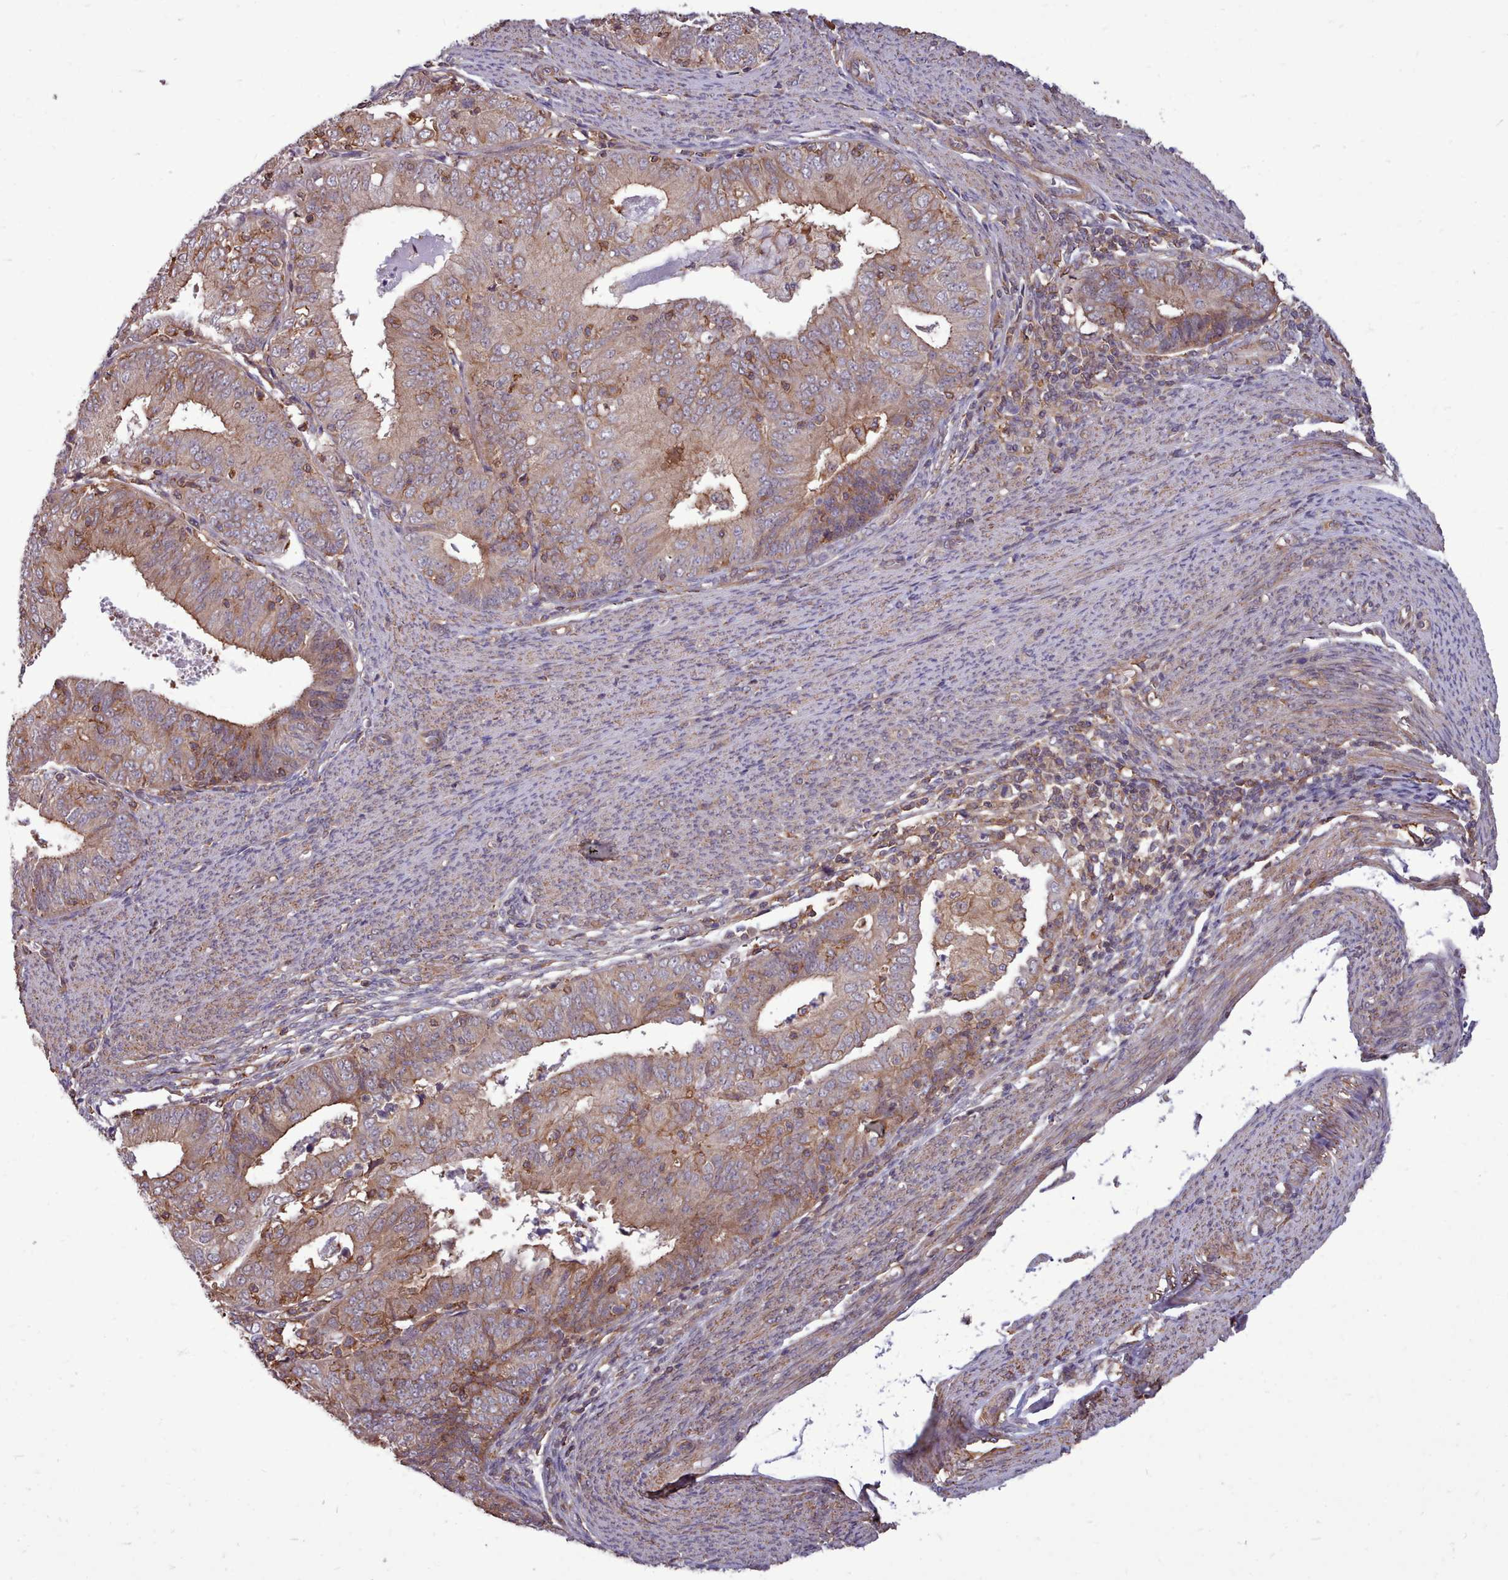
{"staining": {"intensity": "moderate", "quantity": ">75%", "location": "cytoplasmic/membranous"}, "tissue": "endometrial cancer", "cell_type": "Tumor cells", "image_type": "cancer", "snomed": [{"axis": "morphology", "description": "Adenocarcinoma, NOS"}, {"axis": "topography", "description": "Endometrium"}], "caption": "An image showing moderate cytoplasmic/membranous expression in approximately >75% of tumor cells in endometrial cancer, as visualized by brown immunohistochemical staining.", "gene": "STUB1", "patient": {"sex": "female", "age": 57}}